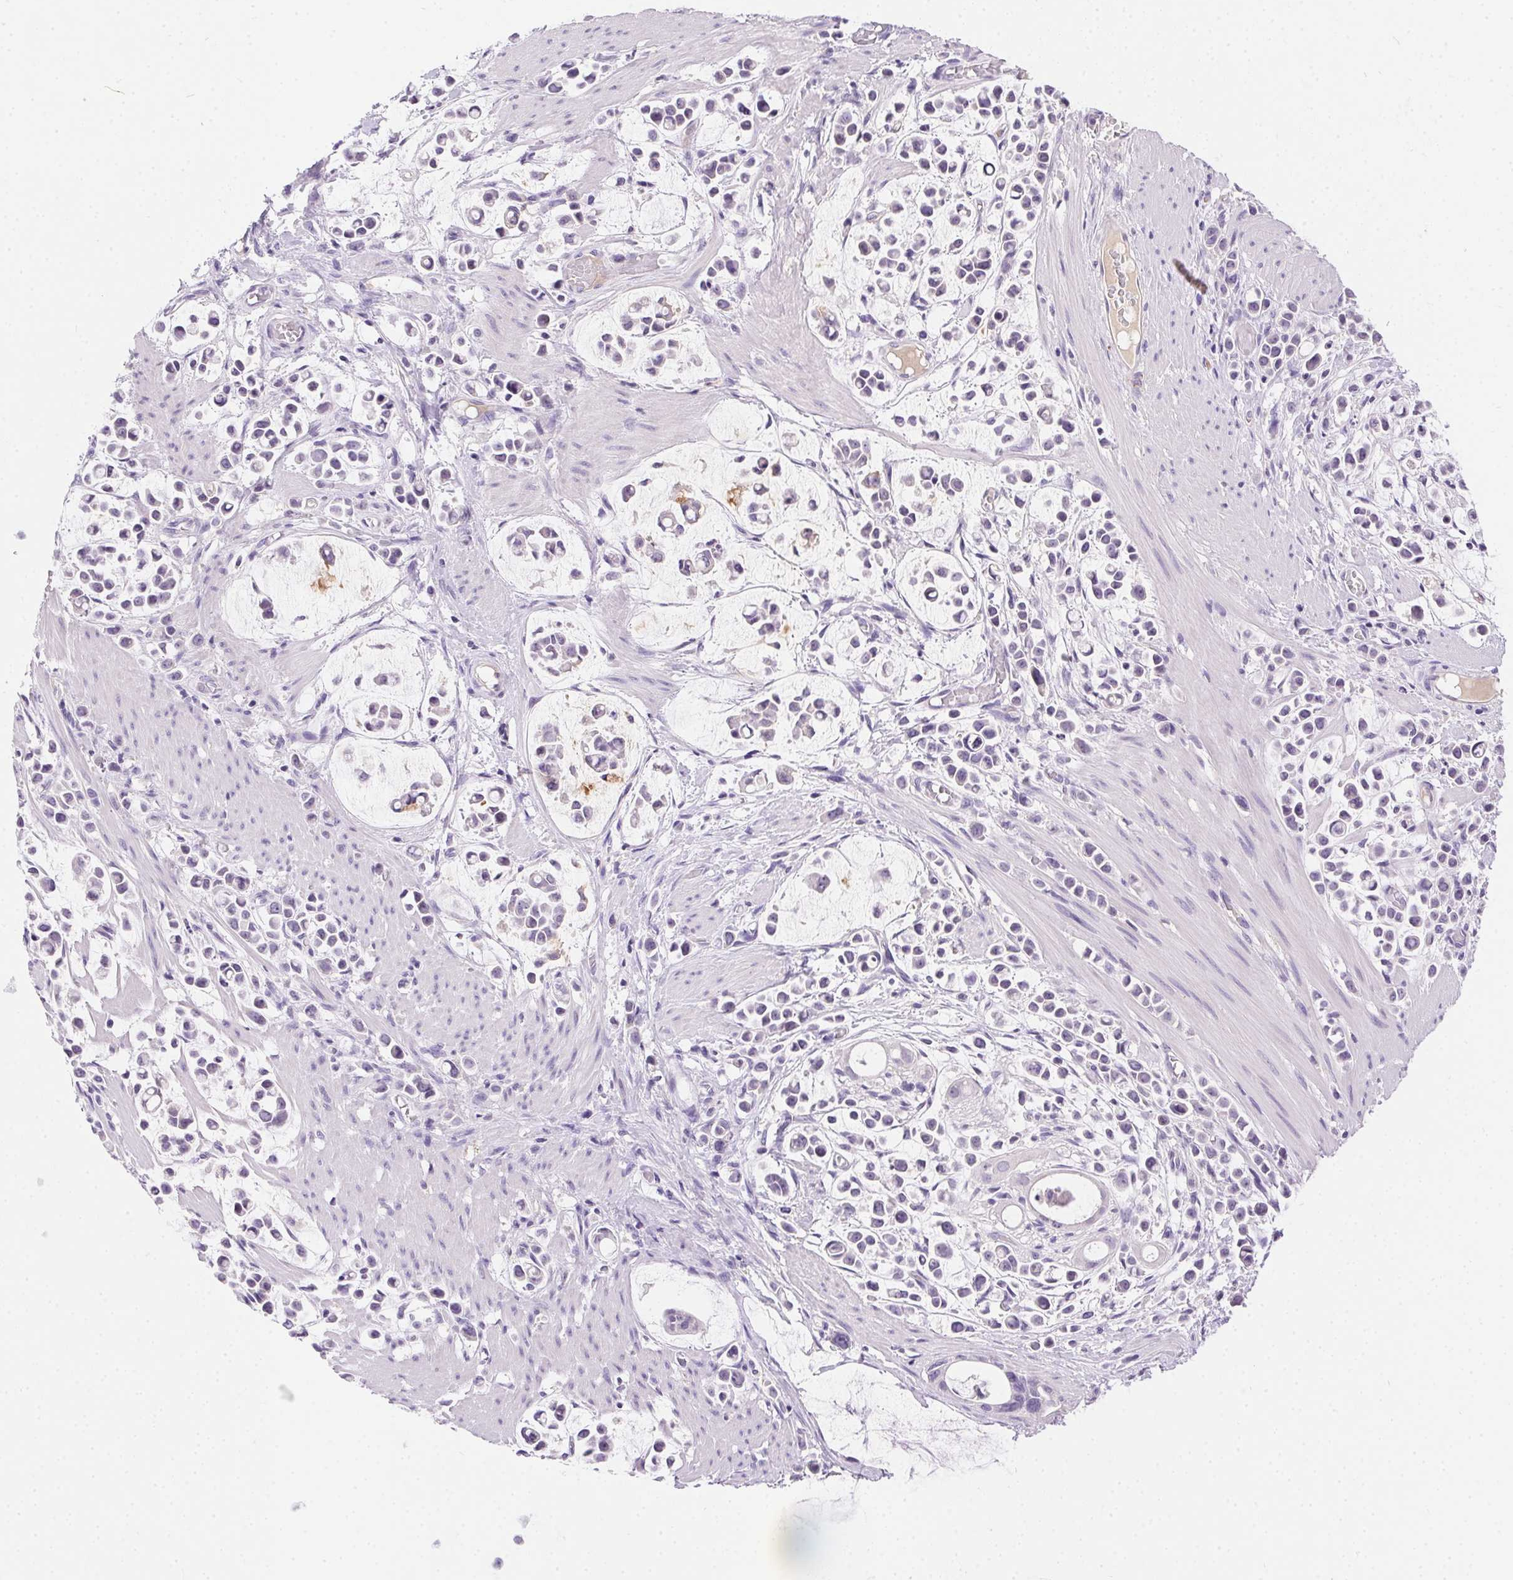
{"staining": {"intensity": "negative", "quantity": "none", "location": "none"}, "tissue": "stomach cancer", "cell_type": "Tumor cells", "image_type": "cancer", "snomed": [{"axis": "morphology", "description": "Adenocarcinoma, NOS"}, {"axis": "topography", "description": "Stomach"}], "caption": "DAB (3,3'-diaminobenzidine) immunohistochemical staining of adenocarcinoma (stomach) demonstrates no significant positivity in tumor cells.", "gene": "SSTR4", "patient": {"sex": "male", "age": 82}}